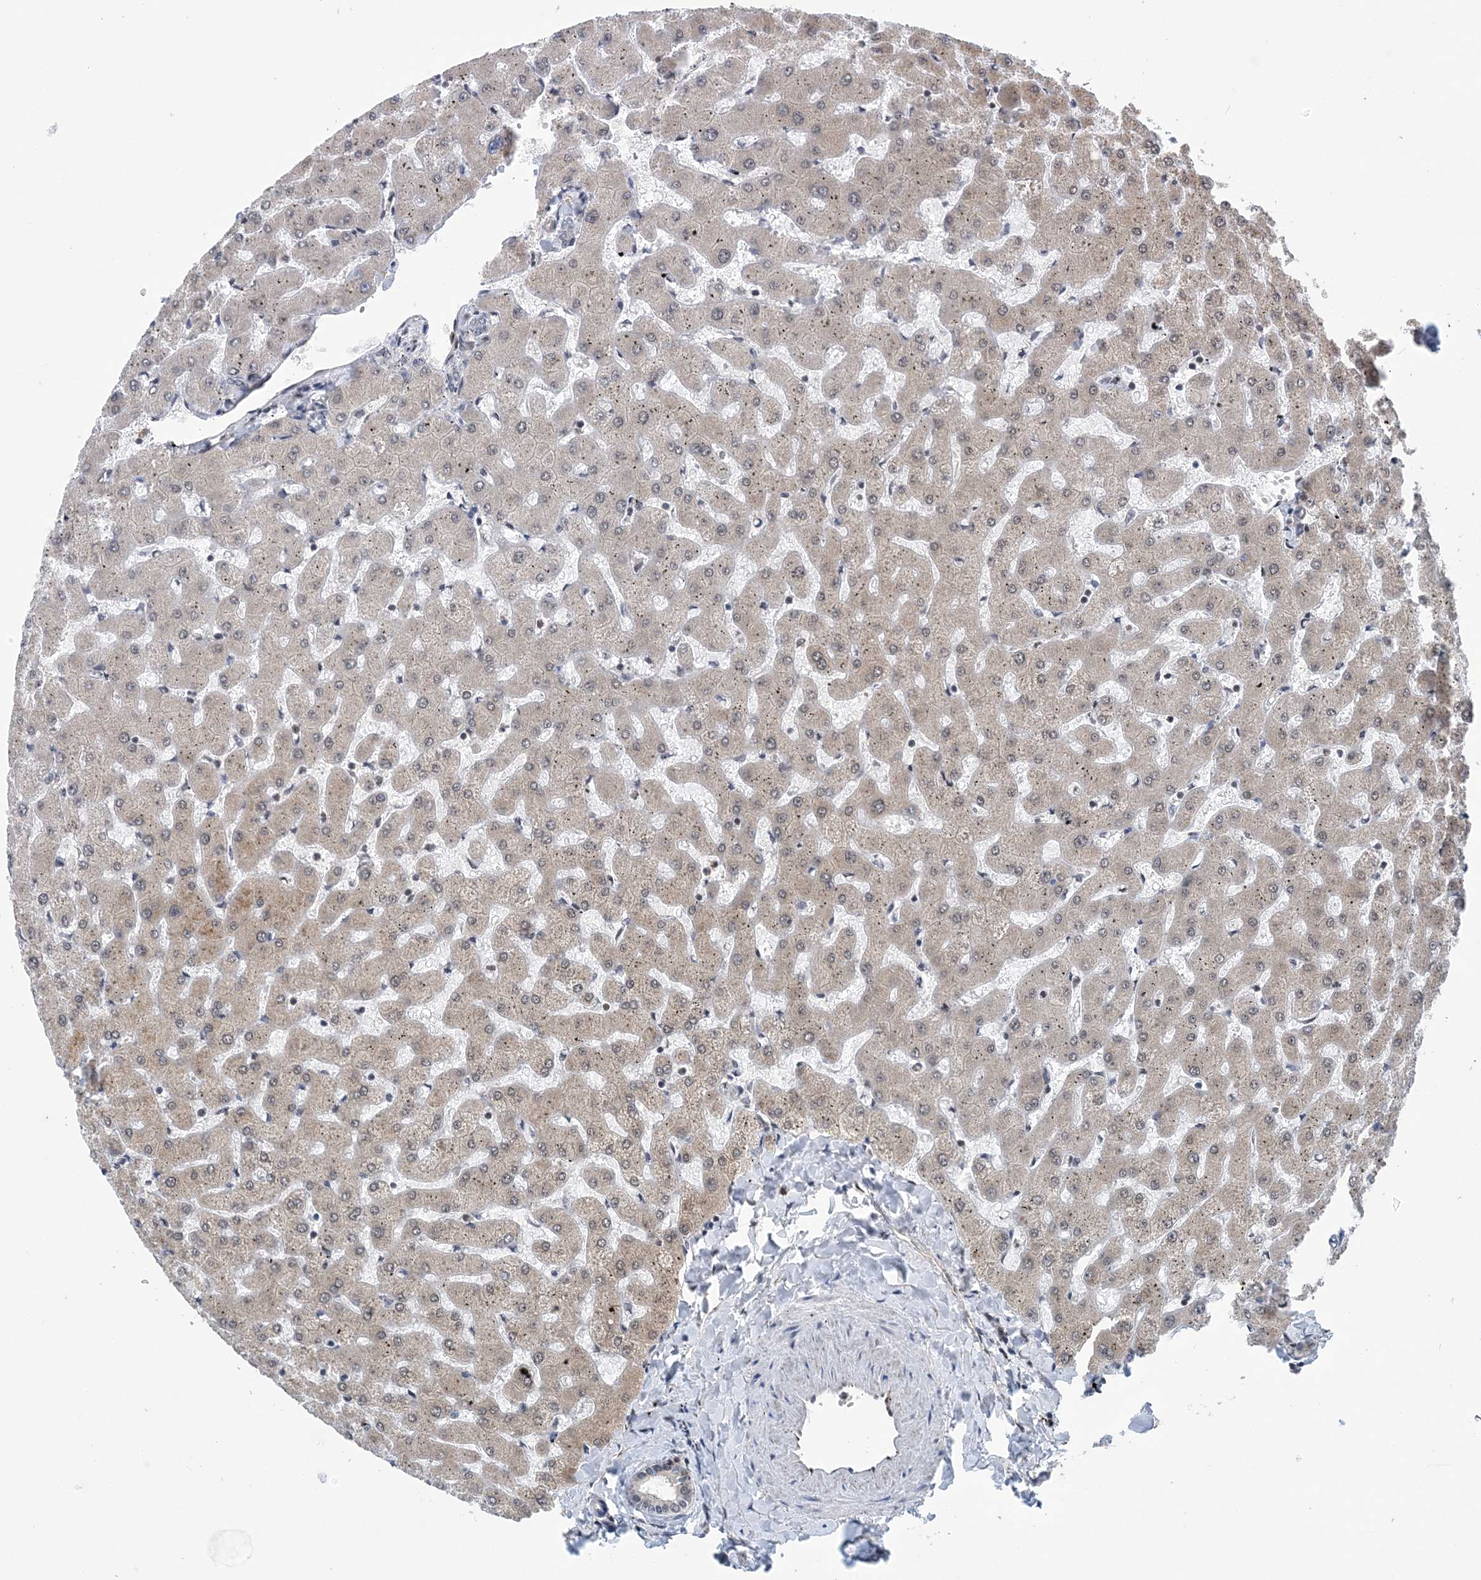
{"staining": {"intensity": "negative", "quantity": "none", "location": "none"}, "tissue": "liver", "cell_type": "Cholangiocytes", "image_type": "normal", "snomed": [{"axis": "morphology", "description": "Normal tissue, NOS"}, {"axis": "topography", "description": "Liver"}], "caption": "Cholangiocytes are negative for brown protein staining in normal liver. Brightfield microscopy of IHC stained with DAB (3,3'-diaminobenzidine) (brown) and hematoxylin (blue), captured at high magnification.", "gene": "CCDC152", "patient": {"sex": "female", "age": 63}}